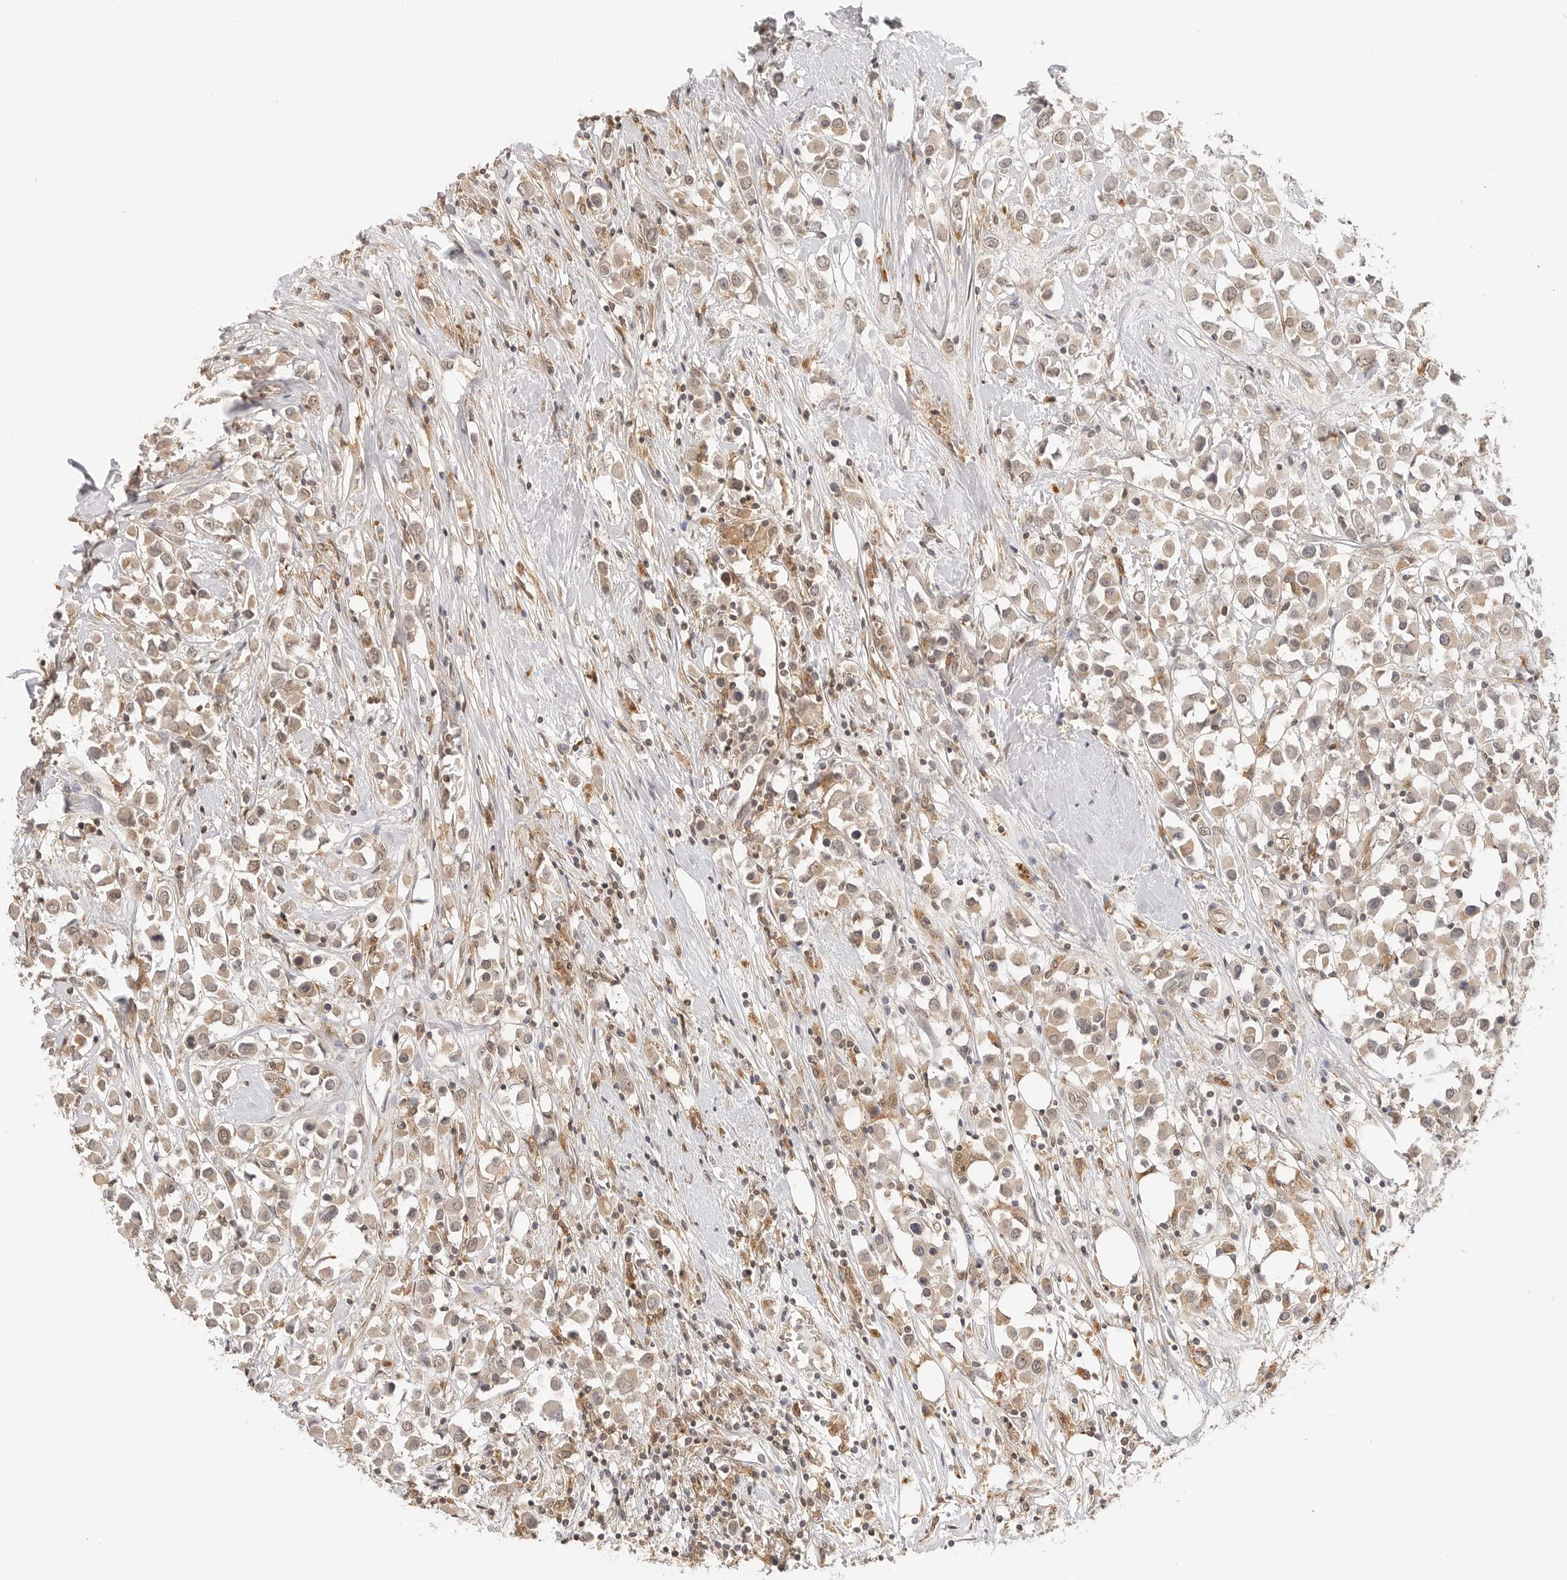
{"staining": {"intensity": "weak", "quantity": ">75%", "location": "cytoplasmic/membranous"}, "tissue": "breast cancer", "cell_type": "Tumor cells", "image_type": "cancer", "snomed": [{"axis": "morphology", "description": "Duct carcinoma"}, {"axis": "topography", "description": "Breast"}], "caption": "Immunohistochemistry (IHC) (DAB) staining of intraductal carcinoma (breast) reveals weak cytoplasmic/membranous protein expression in approximately >75% of tumor cells. (IHC, brightfield microscopy, high magnification).", "gene": "EPHA1", "patient": {"sex": "female", "age": 61}}